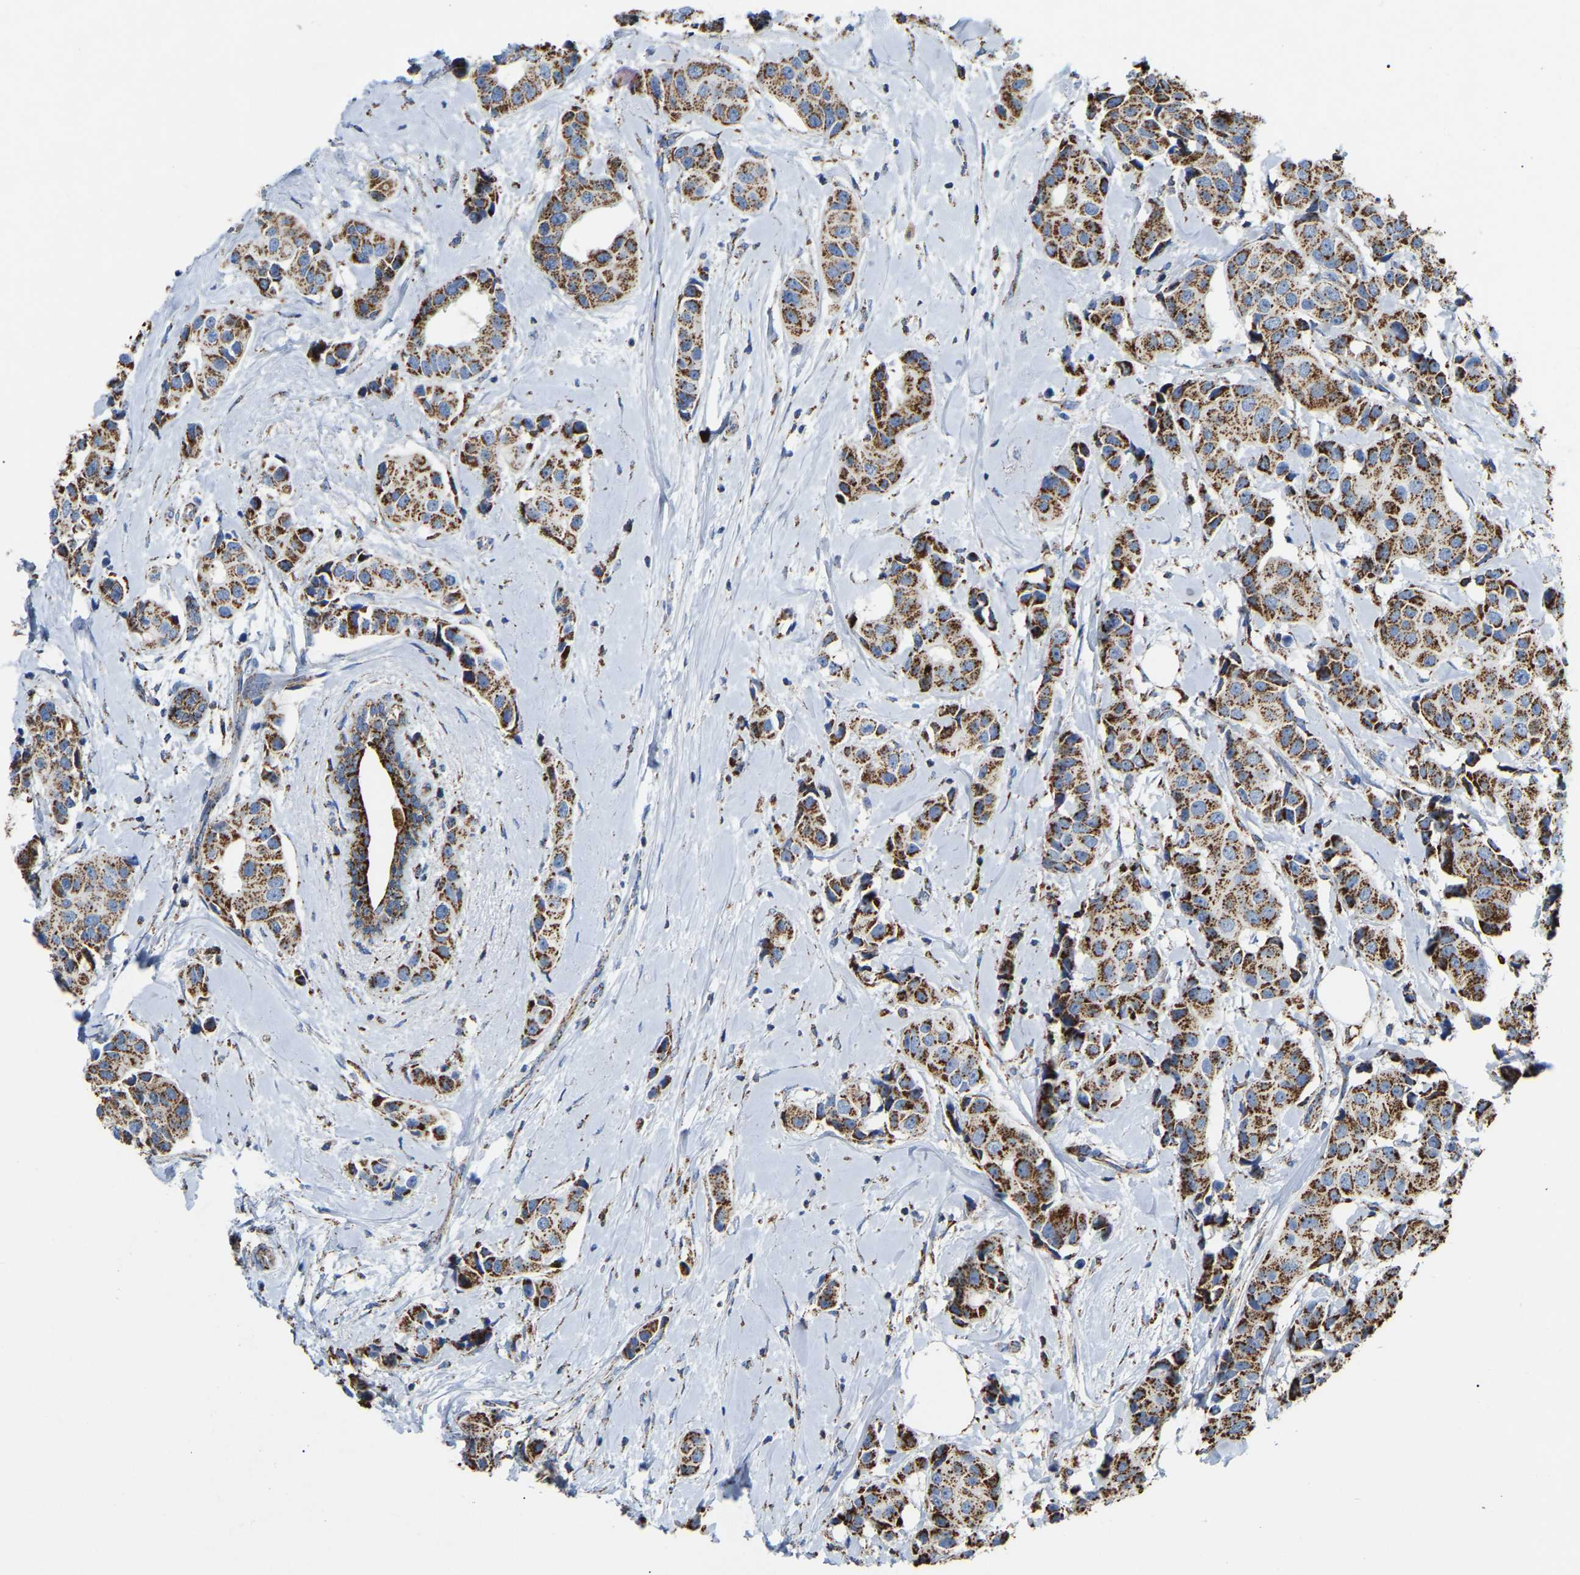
{"staining": {"intensity": "moderate", "quantity": ">75%", "location": "cytoplasmic/membranous"}, "tissue": "breast cancer", "cell_type": "Tumor cells", "image_type": "cancer", "snomed": [{"axis": "morphology", "description": "Normal tissue, NOS"}, {"axis": "morphology", "description": "Duct carcinoma"}, {"axis": "topography", "description": "Breast"}], "caption": "Protein expression analysis of human breast cancer reveals moderate cytoplasmic/membranous expression in approximately >75% of tumor cells.", "gene": "HIBADH", "patient": {"sex": "female", "age": 39}}